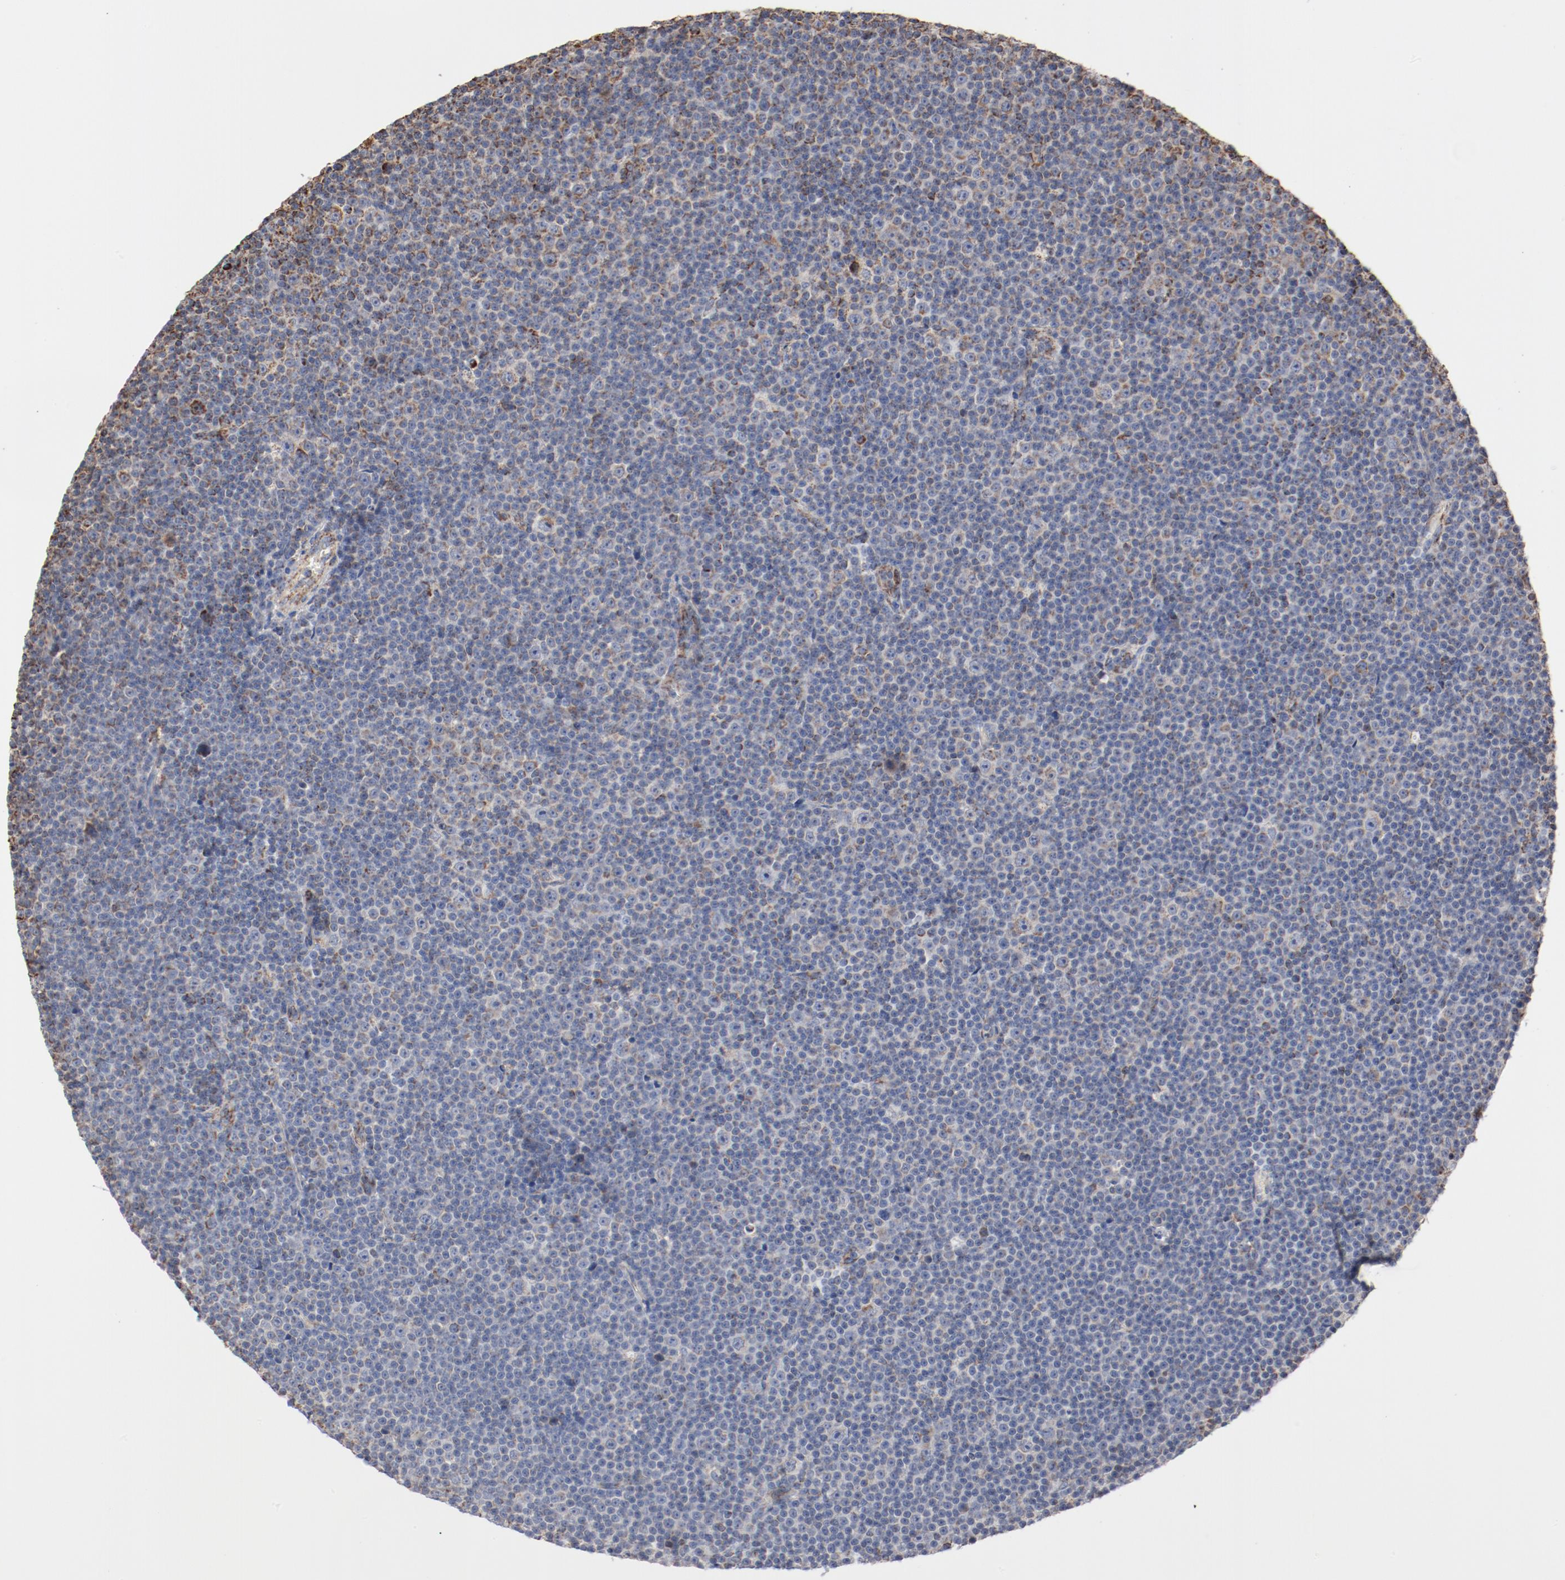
{"staining": {"intensity": "weak", "quantity": "<25%", "location": "cytoplasmic/membranous"}, "tissue": "lymphoma", "cell_type": "Tumor cells", "image_type": "cancer", "snomed": [{"axis": "morphology", "description": "Malignant lymphoma, non-Hodgkin's type, Low grade"}, {"axis": "topography", "description": "Lymph node"}], "caption": "Lymphoma stained for a protein using IHC displays no positivity tumor cells.", "gene": "NDUFS4", "patient": {"sex": "female", "age": 67}}